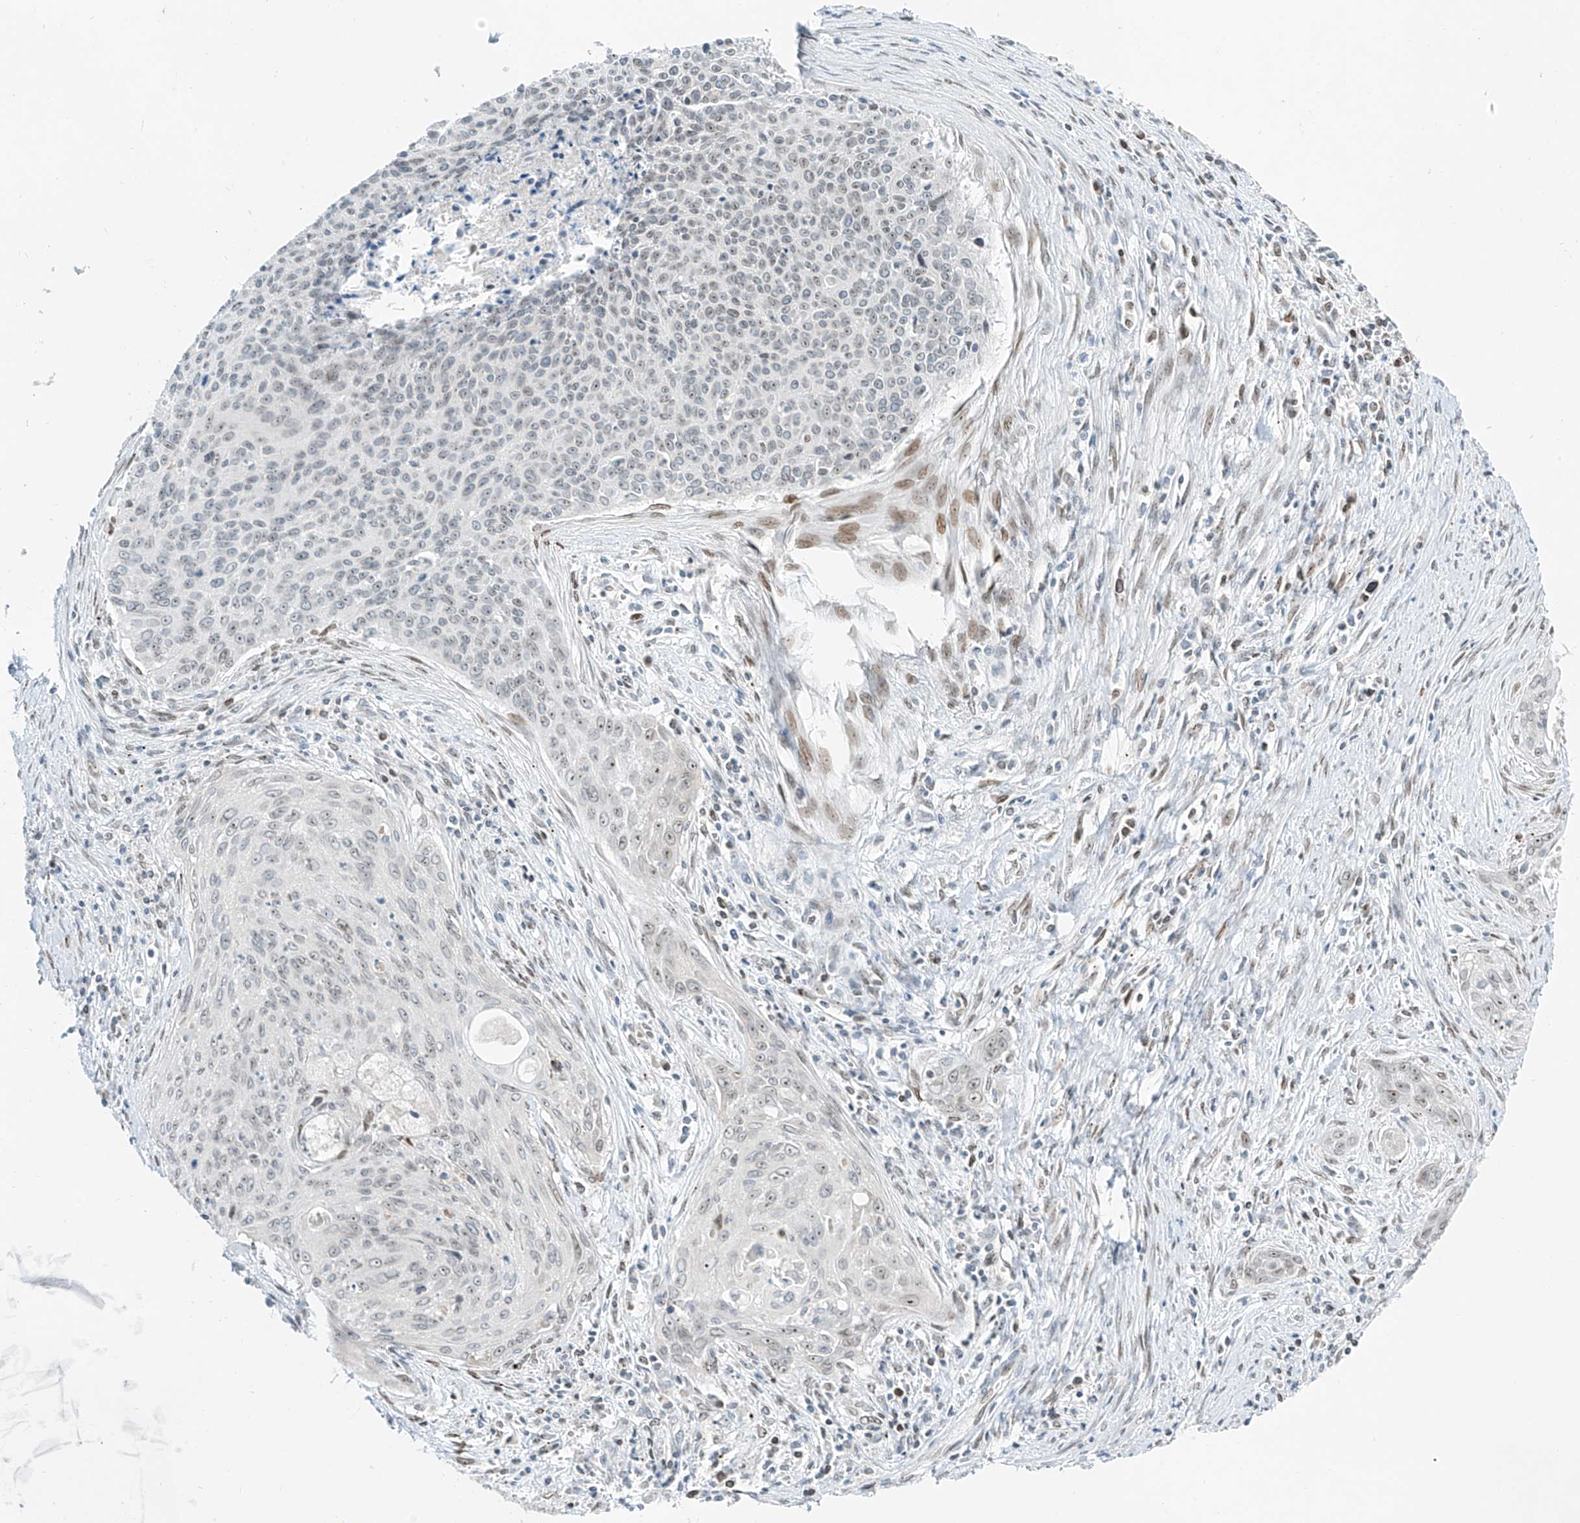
{"staining": {"intensity": "weak", "quantity": "25%-75%", "location": "nuclear"}, "tissue": "cervical cancer", "cell_type": "Tumor cells", "image_type": "cancer", "snomed": [{"axis": "morphology", "description": "Squamous cell carcinoma, NOS"}, {"axis": "topography", "description": "Cervix"}], "caption": "This is an image of immunohistochemistry staining of cervical cancer, which shows weak expression in the nuclear of tumor cells.", "gene": "SAMD15", "patient": {"sex": "female", "age": 55}}